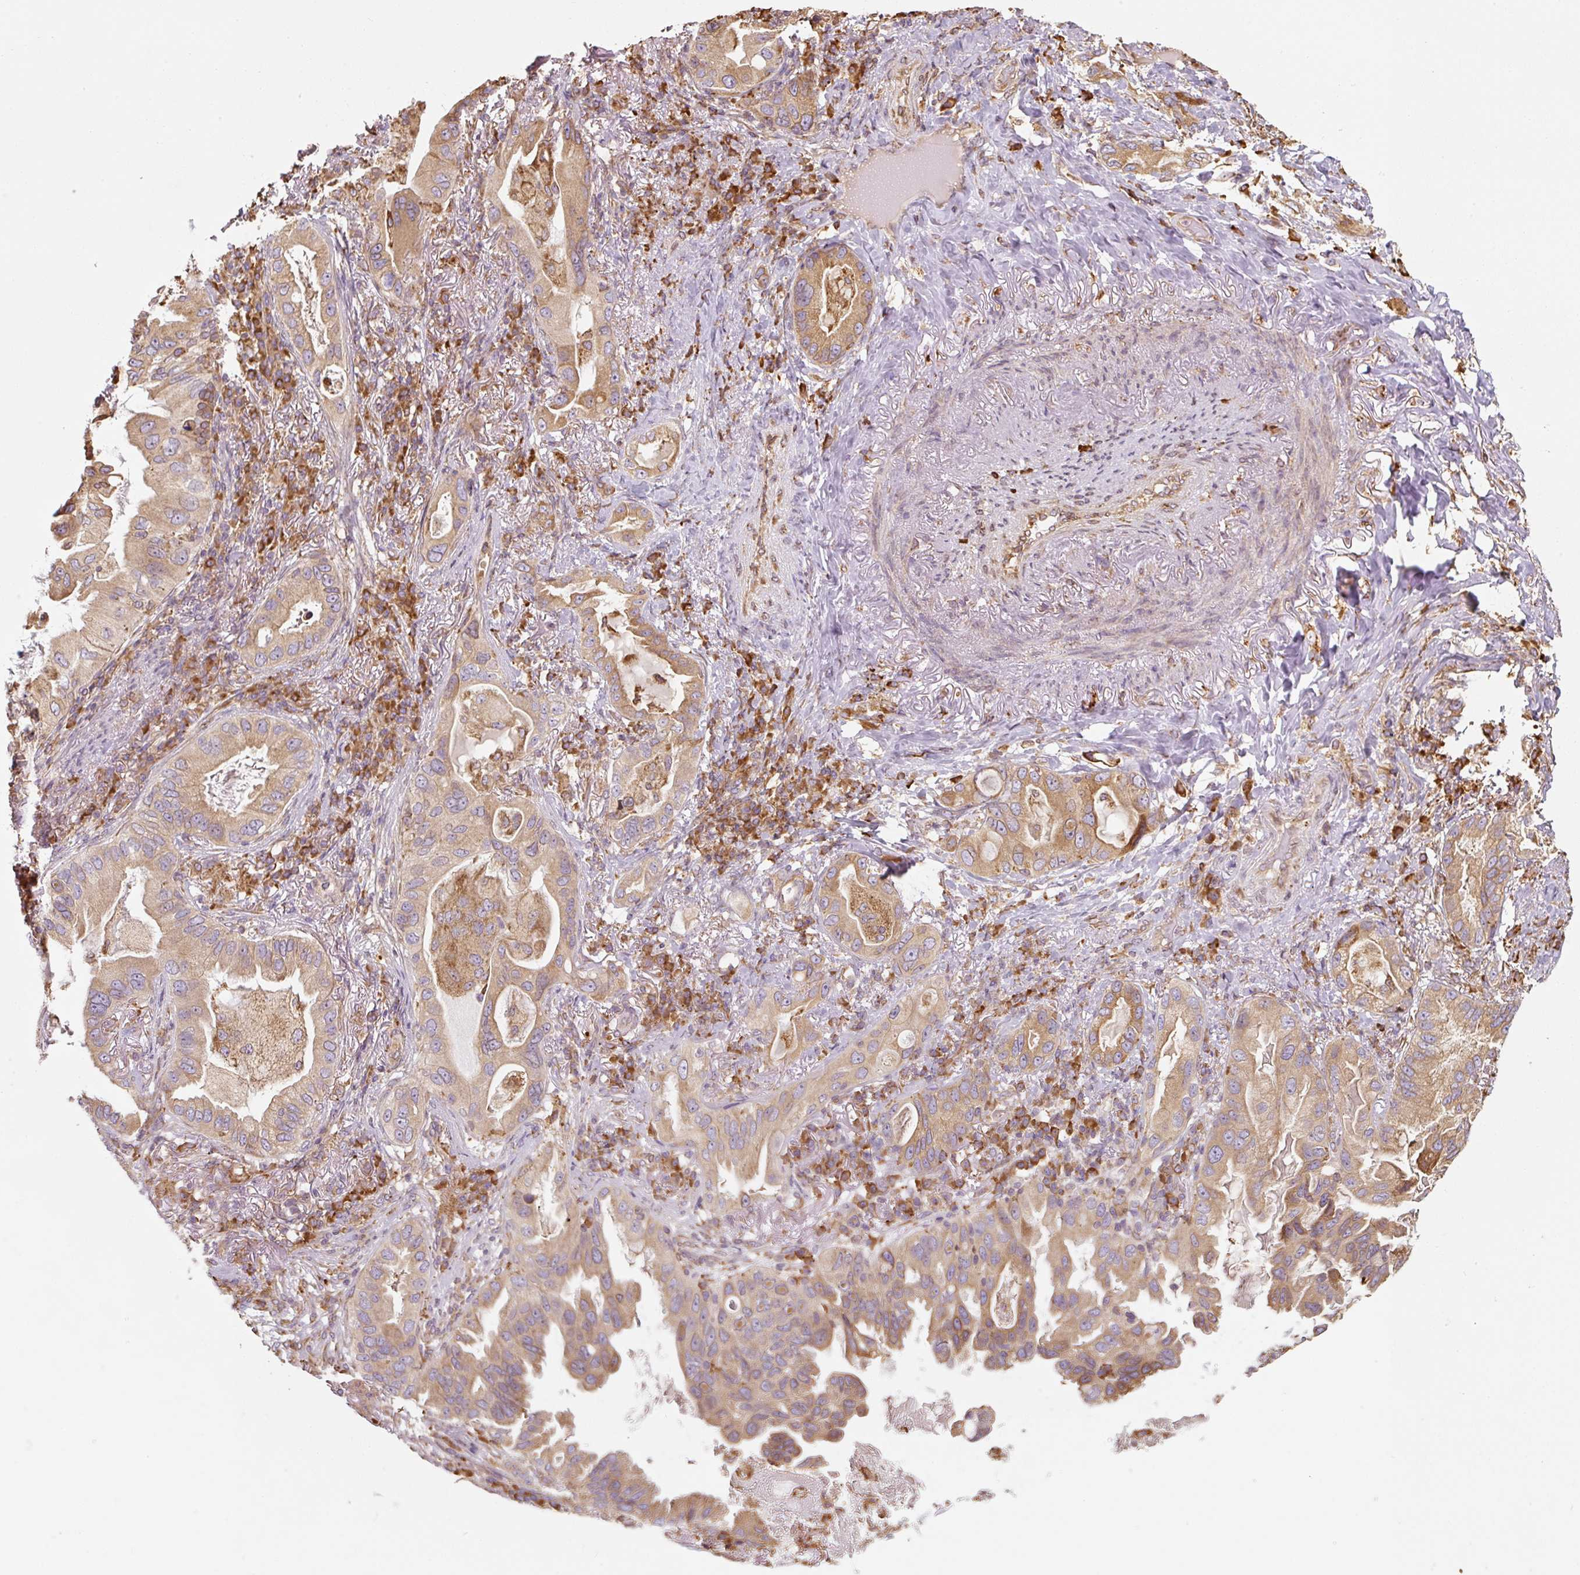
{"staining": {"intensity": "moderate", "quantity": ">75%", "location": "cytoplasmic/membranous"}, "tissue": "lung cancer", "cell_type": "Tumor cells", "image_type": "cancer", "snomed": [{"axis": "morphology", "description": "Adenocarcinoma, NOS"}, {"axis": "topography", "description": "Lung"}], "caption": "Lung cancer was stained to show a protein in brown. There is medium levels of moderate cytoplasmic/membranous positivity in about >75% of tumor cells.", "gene": "PRKCSH", "patient": {"sex": "female", "age": 69}}